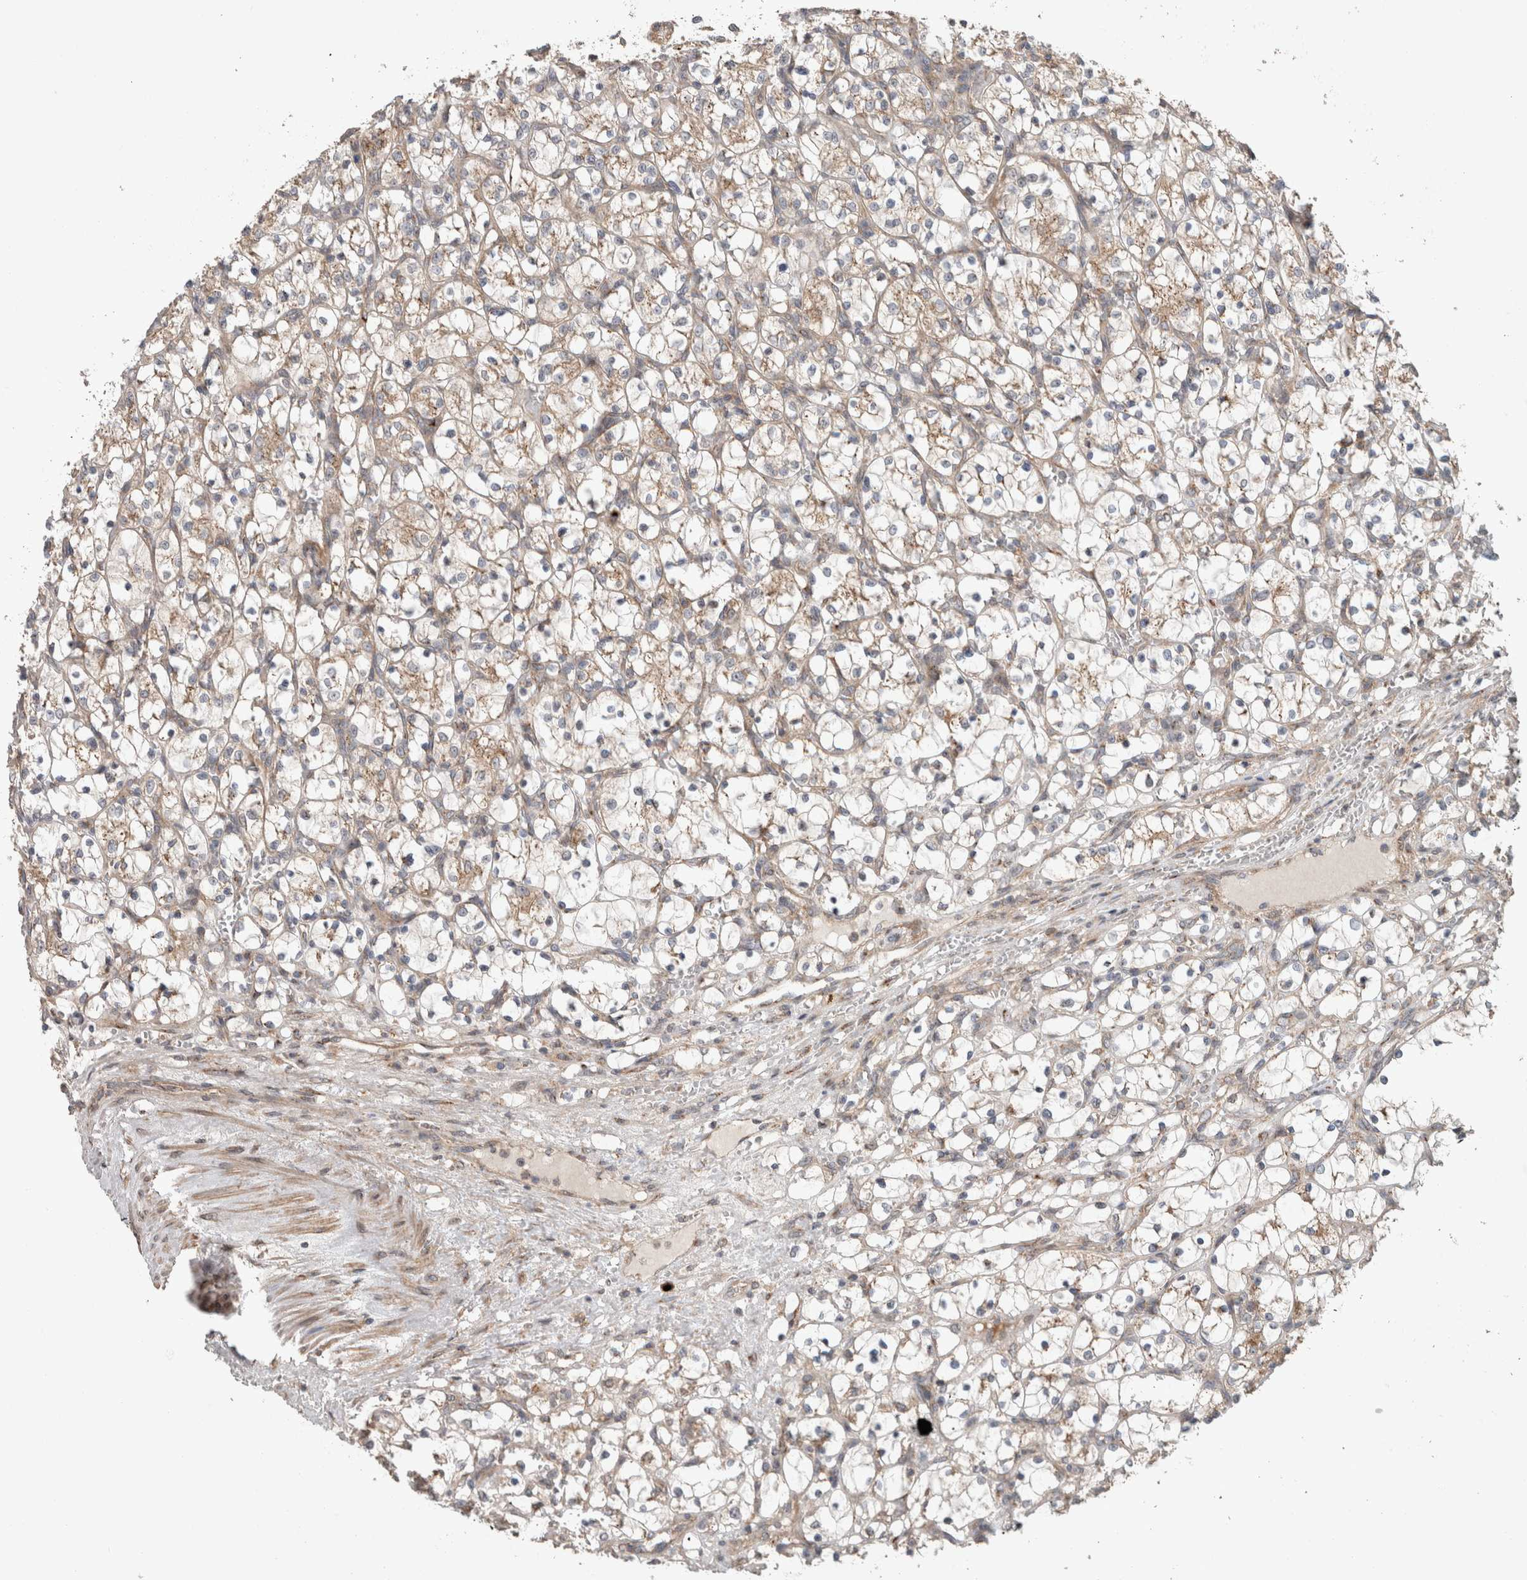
{"staining": {"intensity": "weak", "quantity": ">75%", "location": "cytoplasmic/membranous"}, "tissue": "renal cancer", "cell_type": "Tumor cells", "image_type": "cancer", "snomed": [{"axis": "morphology", "description": "Adenocarcinoma, NOS"}, {"axis": "topography", "description": "Kidney"}], "caption": "This is an image of immunohistochemistry staining of adenocarcinoma (renal), which shows weak staining in the cytoplasmic/membranous of tumor cells.", "gene": "TRIM5", "patient": {"sex": "female", "age": 69}}